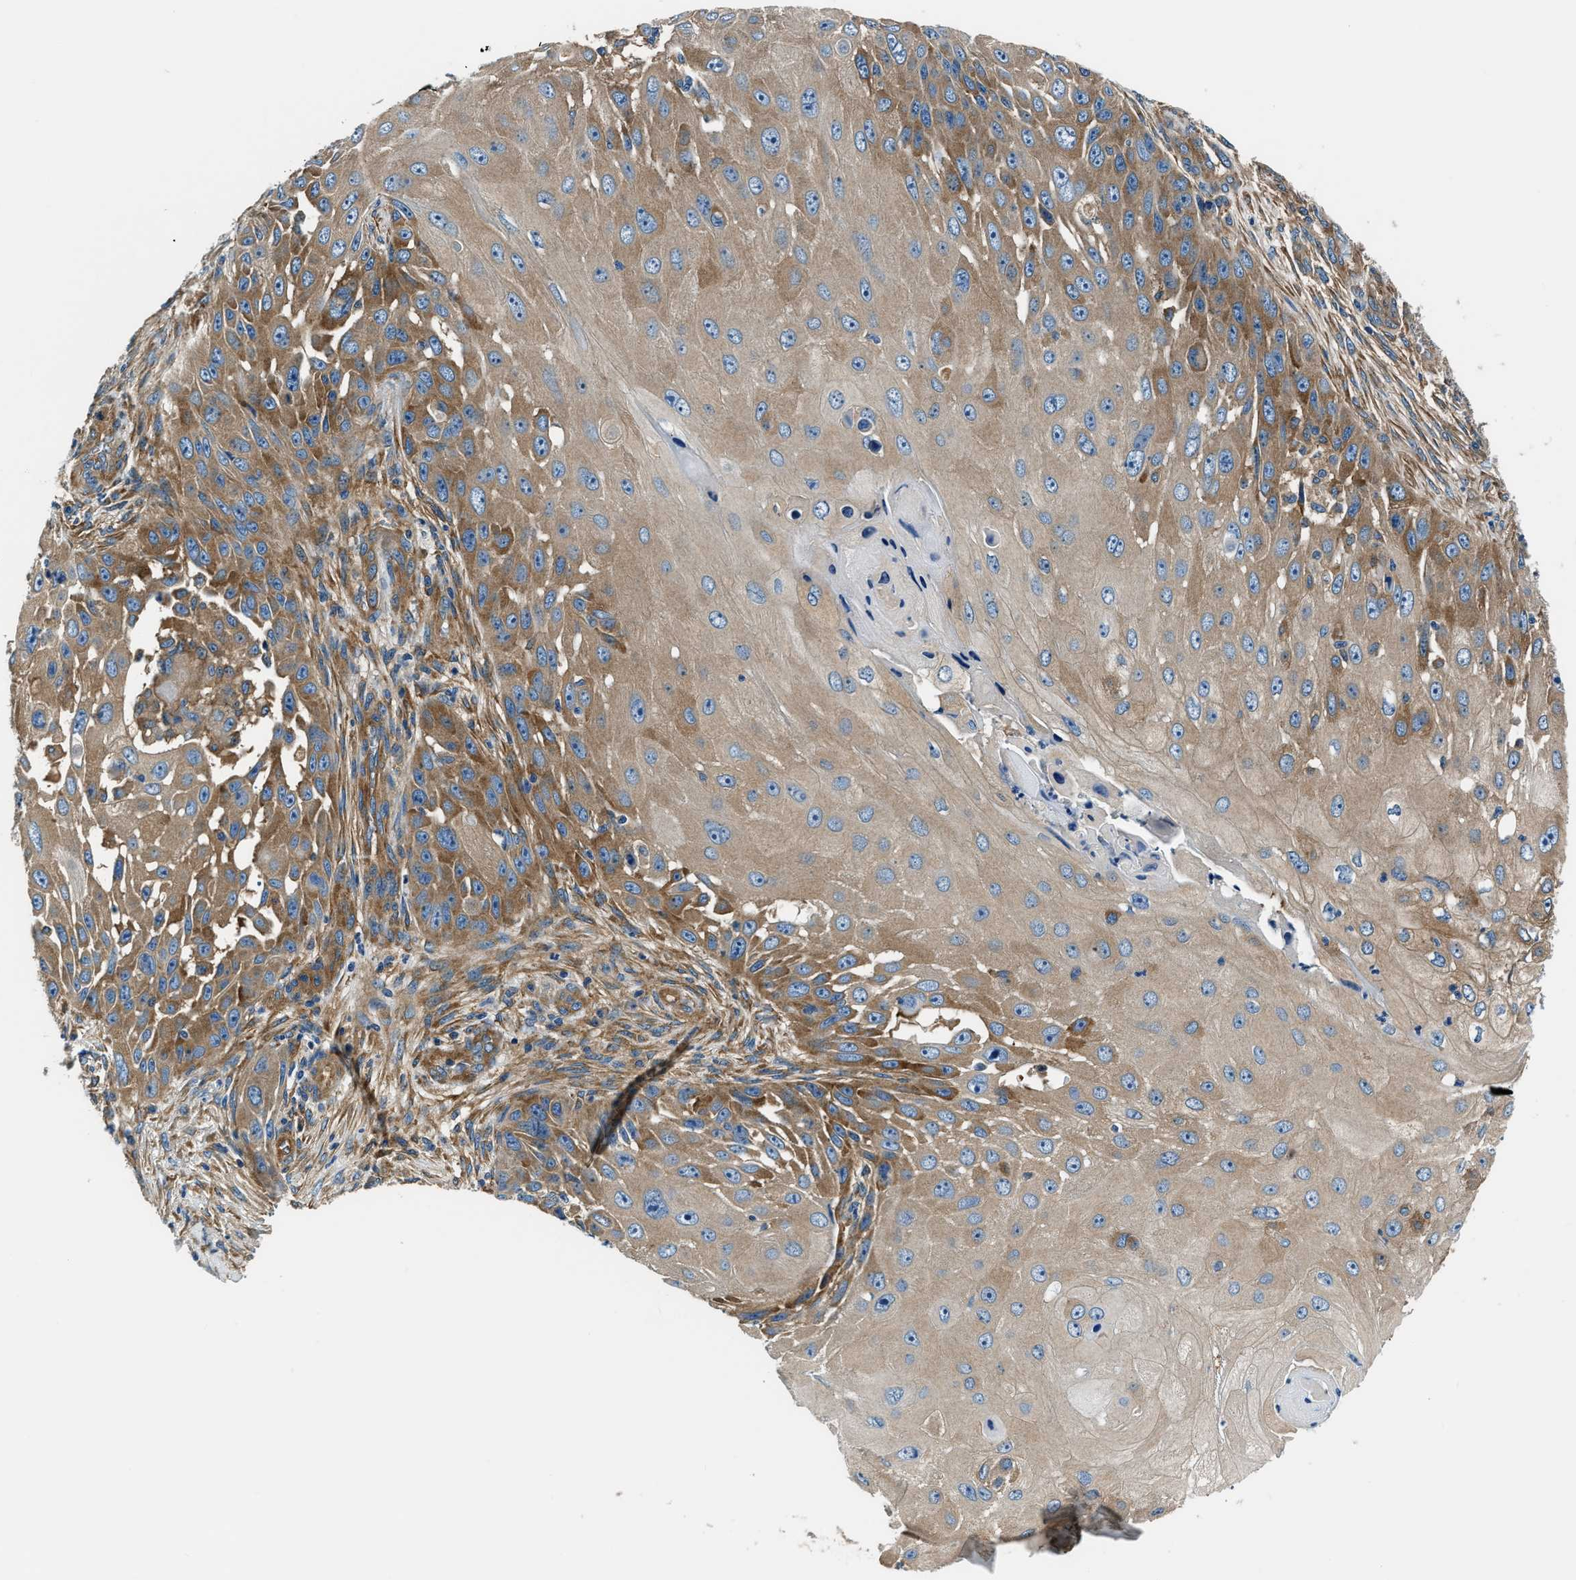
{"staining": {"intensity": "moderate", "quantity": ">75%", "location": "cytoplasmic/membranous"}, "tissue": "skin cancer", "cell_type": "Tumor cells", "image_type": "cancer", "snomed": [{"axis": "morphology", "description": "Squamous cell carcinoma, NOS"}, {"axis": "topography", "description": "Skin"}], "caption": "Moderate cytoplasmic/membranous positivity is identified in approximately >75% of tumor cells in skin cancer (squamous cell carcinoma).", "gene": "EEA1", "patient": {"sex": "female", "age": 44}}